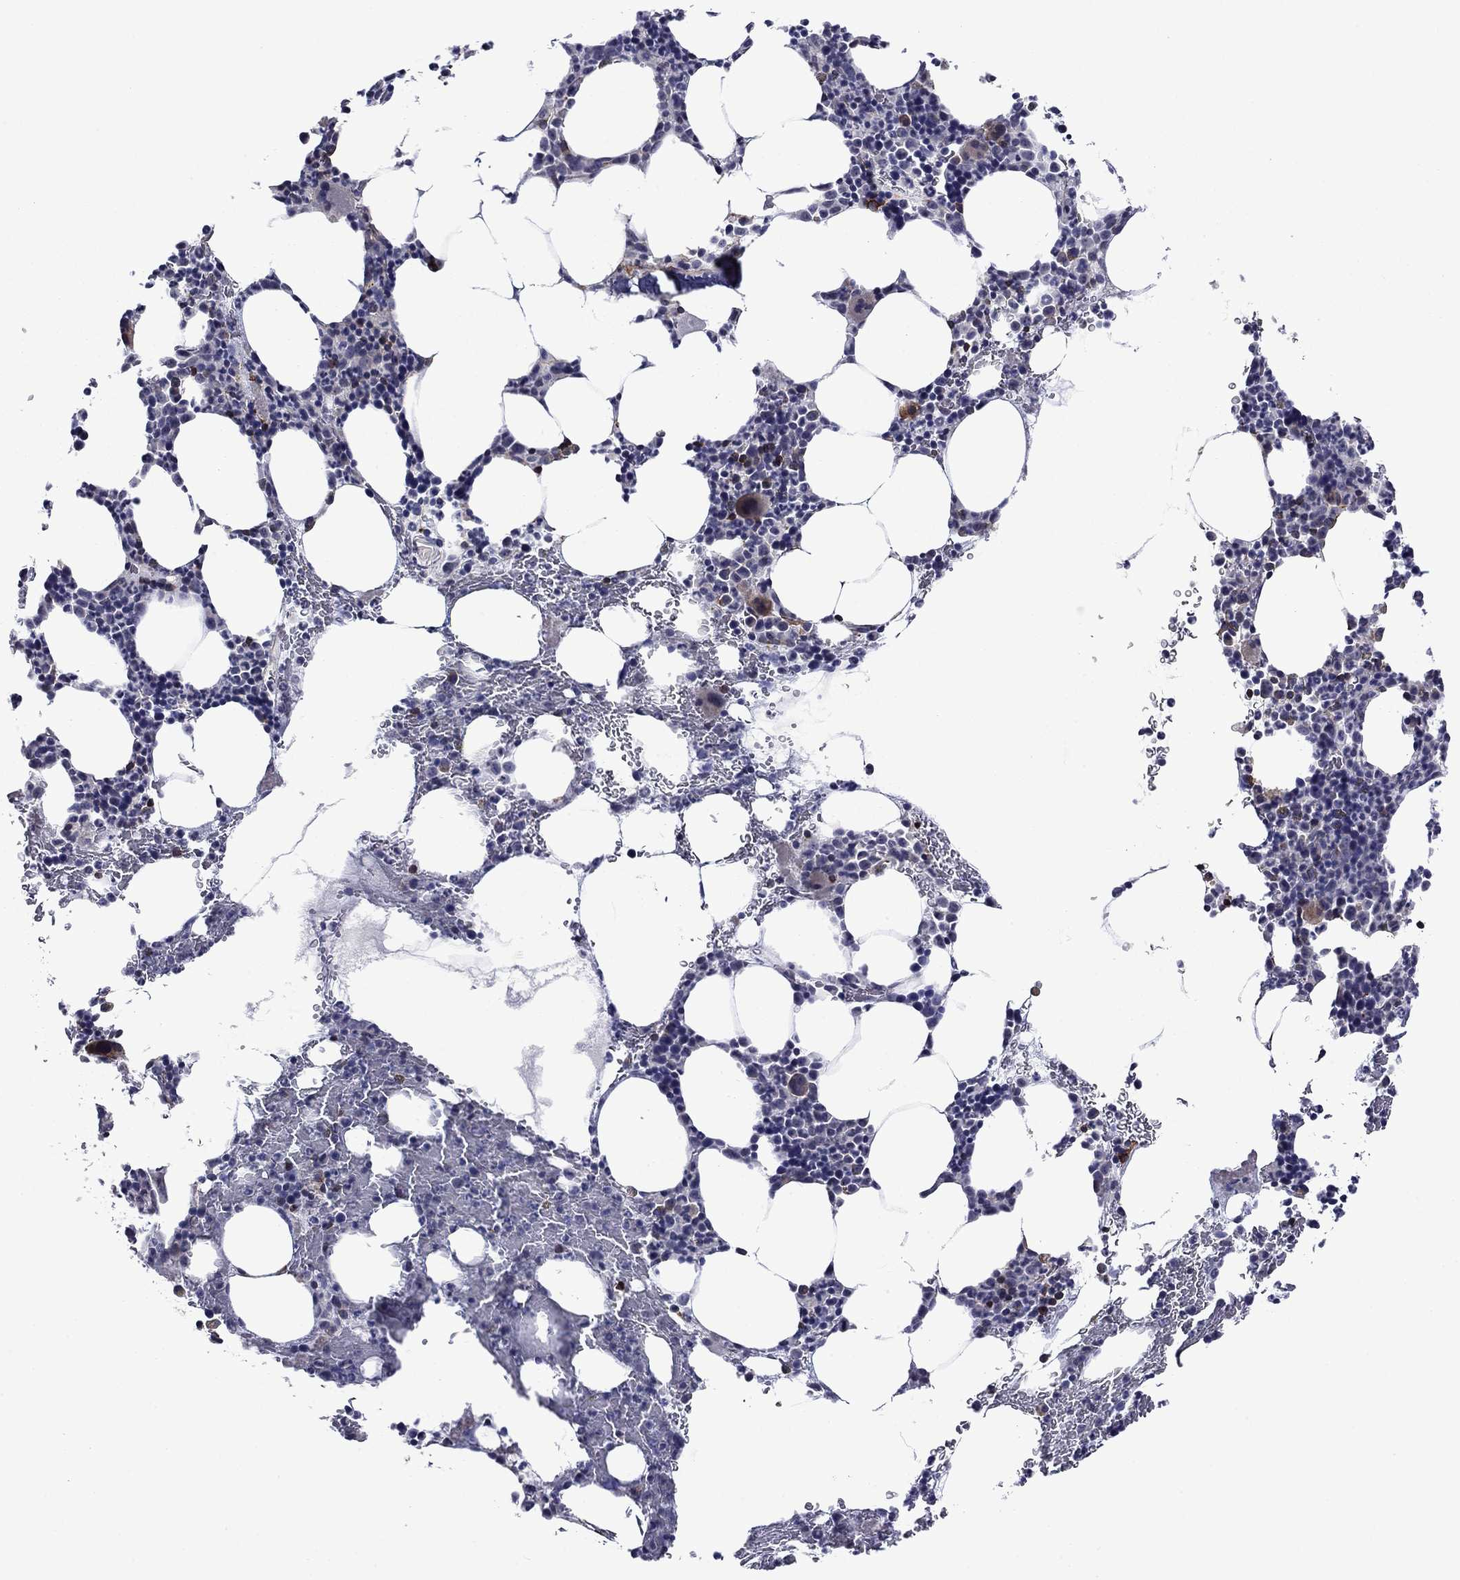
{"staining": {"intensity": "strong", "quantity": "<25%", "location": "cytoplasmic/membranous"}, "tissue": "bone marrow", "cell_type": "Hematopoietic cells", "image_type": "normal", "snomed": [{"axis": "morphology", "description": "Normal tissue, NOS"}, {"axis": "topography", "description": "Bone marrow"}], "caption": "IHC histopathology image of normal bone marrow stained for a protein (brown), which reveals medium levels of strong cytoplasmic/membranous positivity in about <25% of hematopoietic cells.", "gene": "LMO7", "patient": {"sex": "male", "age": 83}}